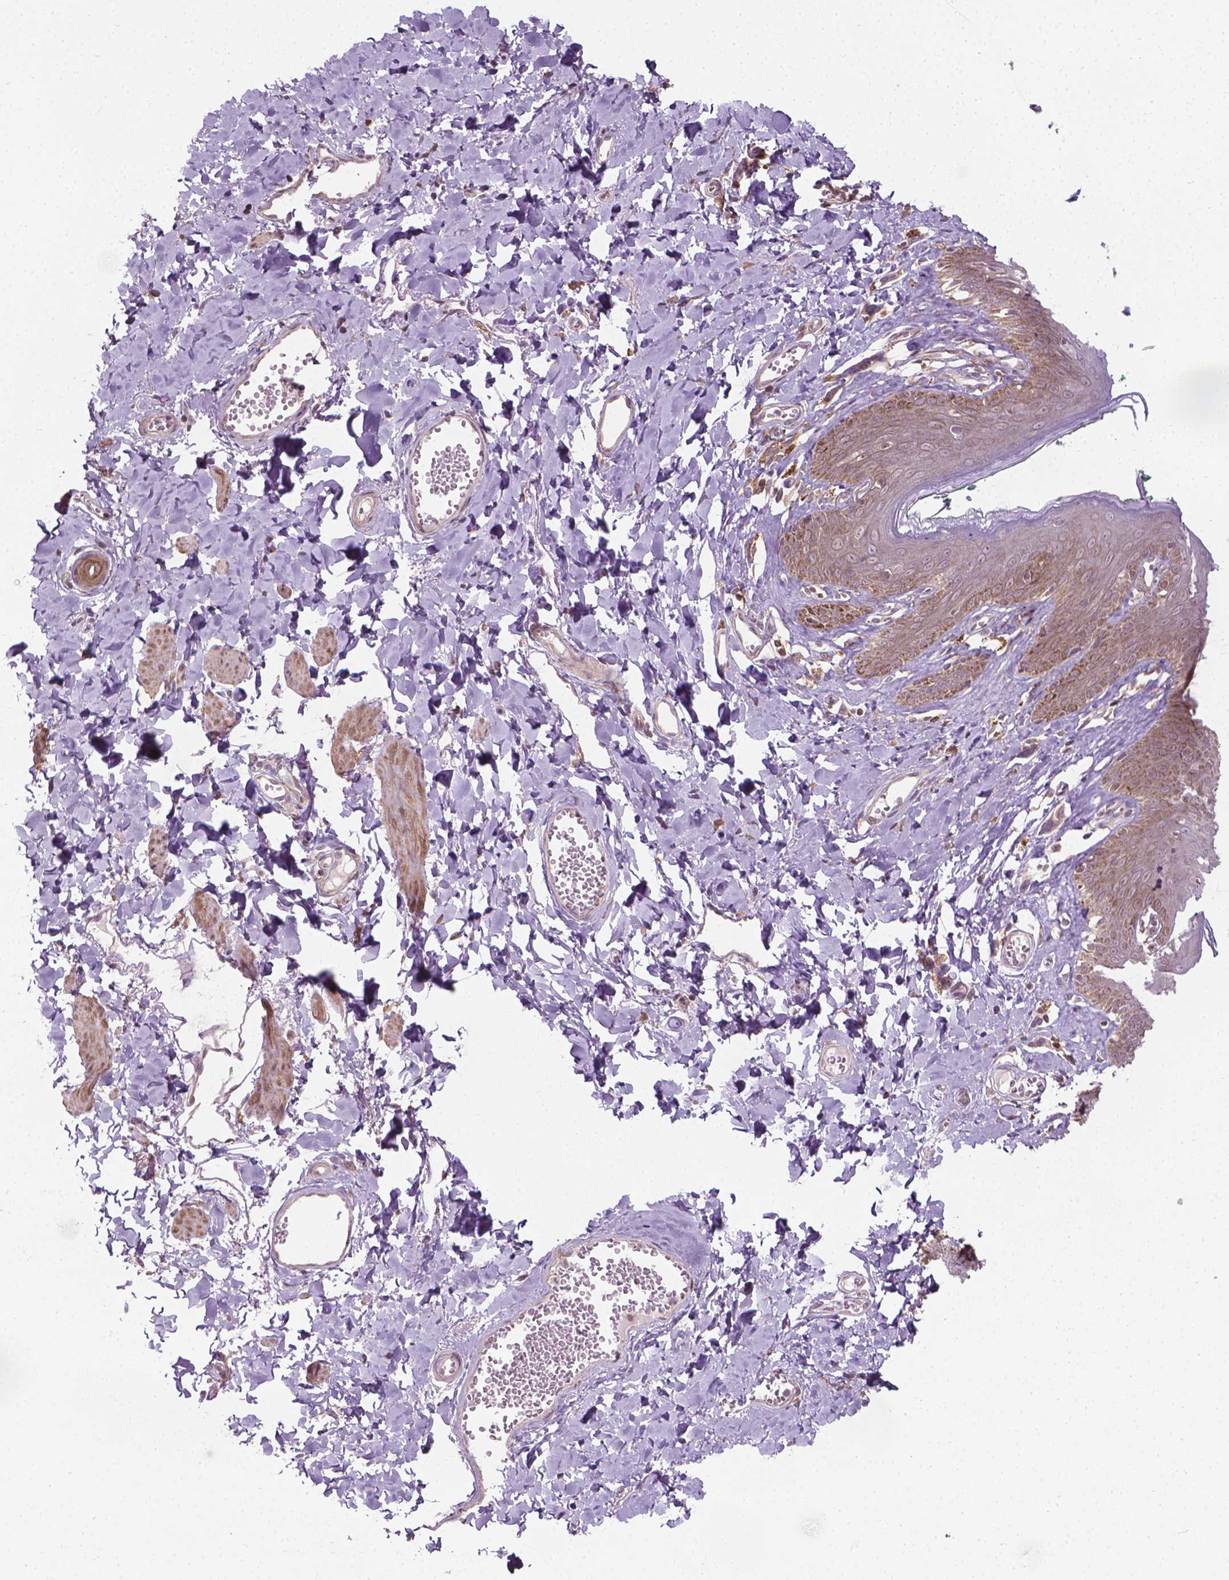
{"staining": {"intensity": "moderate", "quantity": ">75%", "location": "cytoplasmic/membranous"}, "tissue": "skin", "cell_type": "Epidermal cells", "image_type": "normal", "snomed": [{"axis": "morphology", "description": "Normal tissue, NOS"}, {"axis": "topography", "description": "Vulva"}, {"axis": "topography", "description": "Peripheral nerve tissue"}], "caption": "Immunohistochemical staining of normal skin displays >75% levels of moderate cytoplasmic/membranous protein expression in about >75% of epidermal cells.", "gene": "PRAG1", "patient": {"sex": "female", "age": 66}}